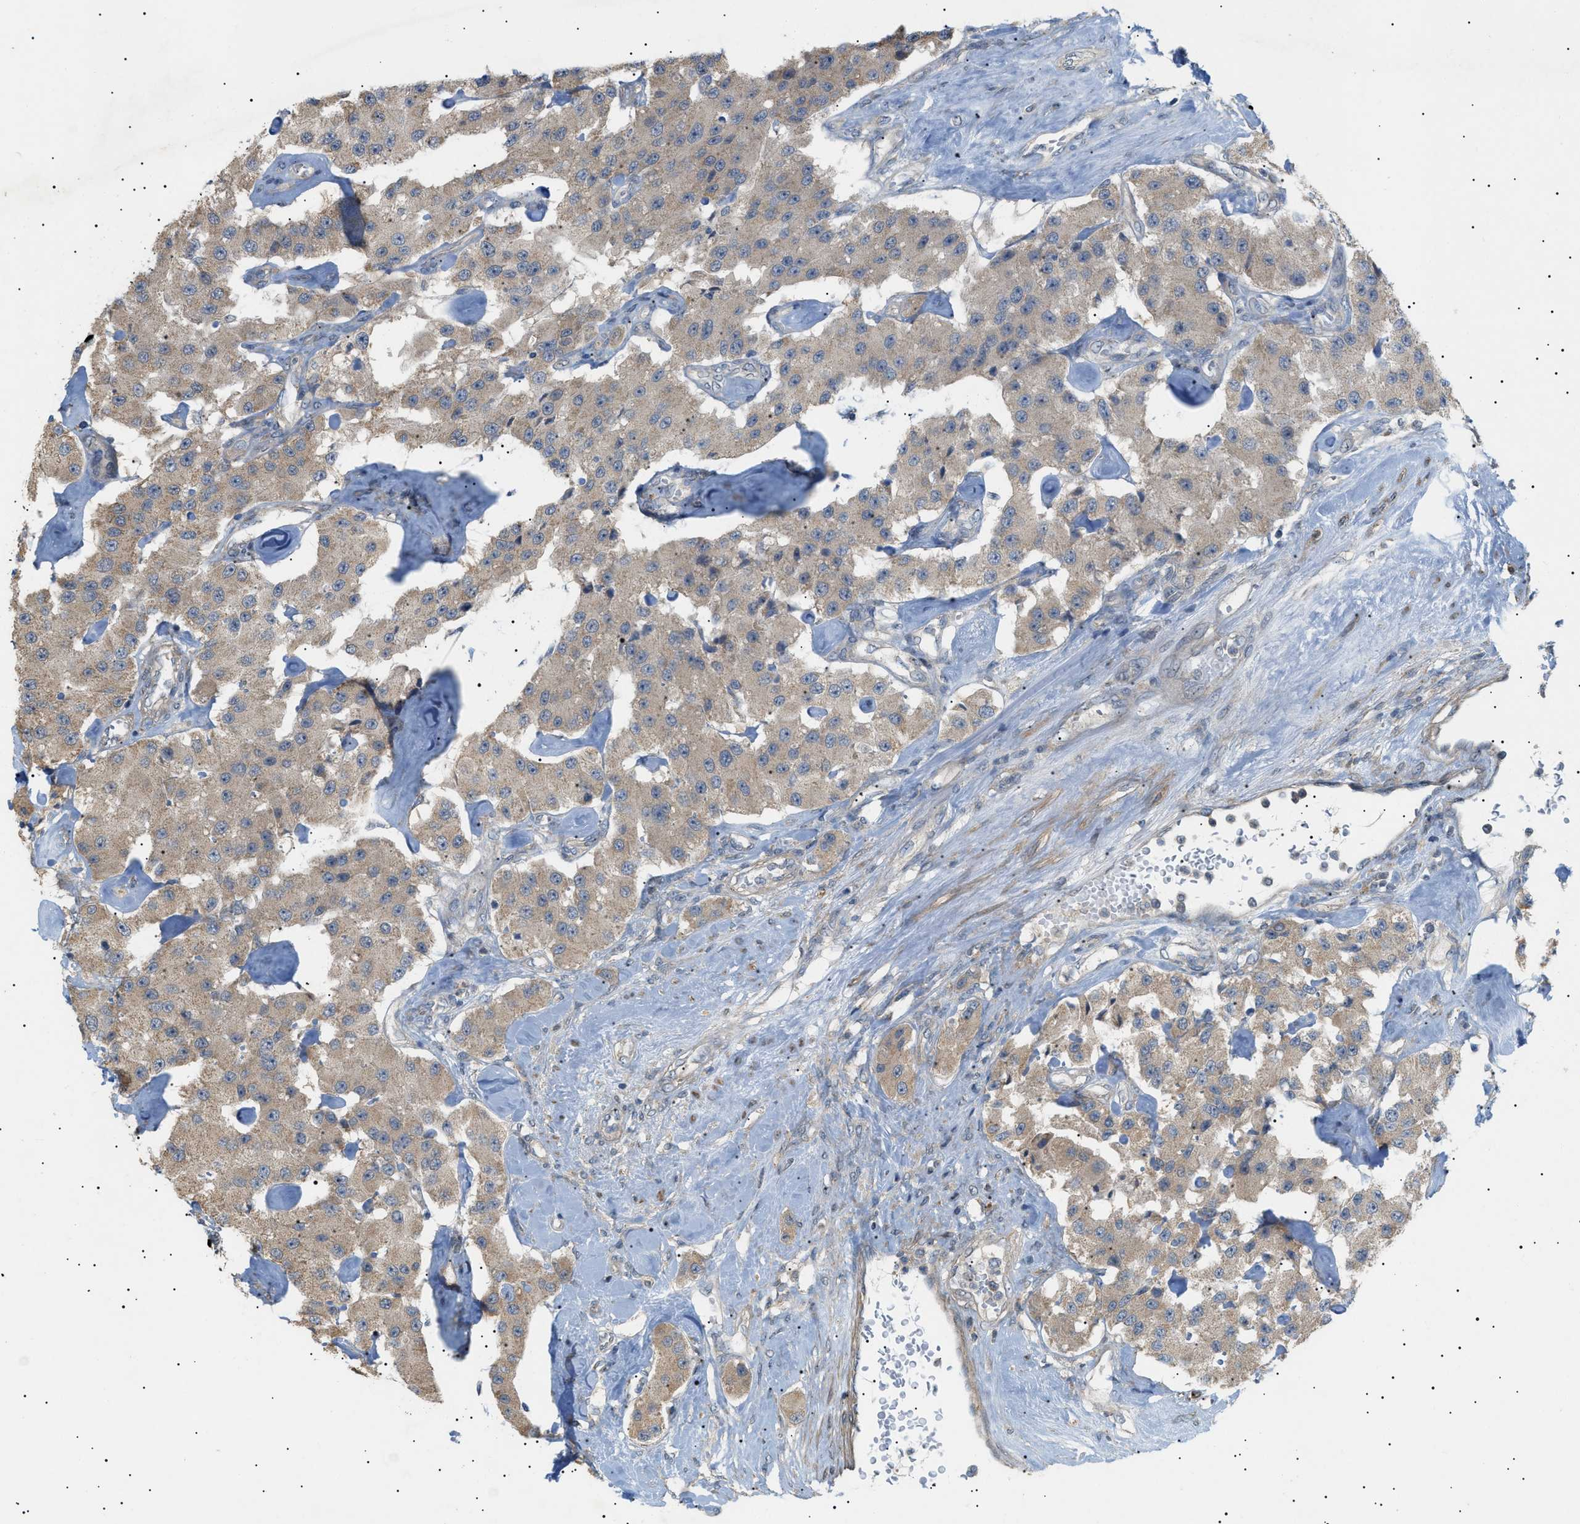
{"staining": {"intensity": "weak", "quantity": ">75%", "location": "cytoplasmic/membranous"}, "tissue": "carcinoid", "cell_type": "Tumor cells", "image_type": "cancer", "snomed": [{"axis": "morphology", "description": "Carcinoid, malignant, NOS"}, {"axis": "topography", "description": "Pancreas"}], "caption": "An immunohistochemistry (IHC) histopathology image of neoplastic tissue is shown. Protein staining in brown labels weak cytoplasmic/membranous positivity in malignant carcinoid within tumor cells. (IHC, brightfield microscopy, high magnification).", "gene": "IRS2", "patient": {"sex": "male", "age": 41}}